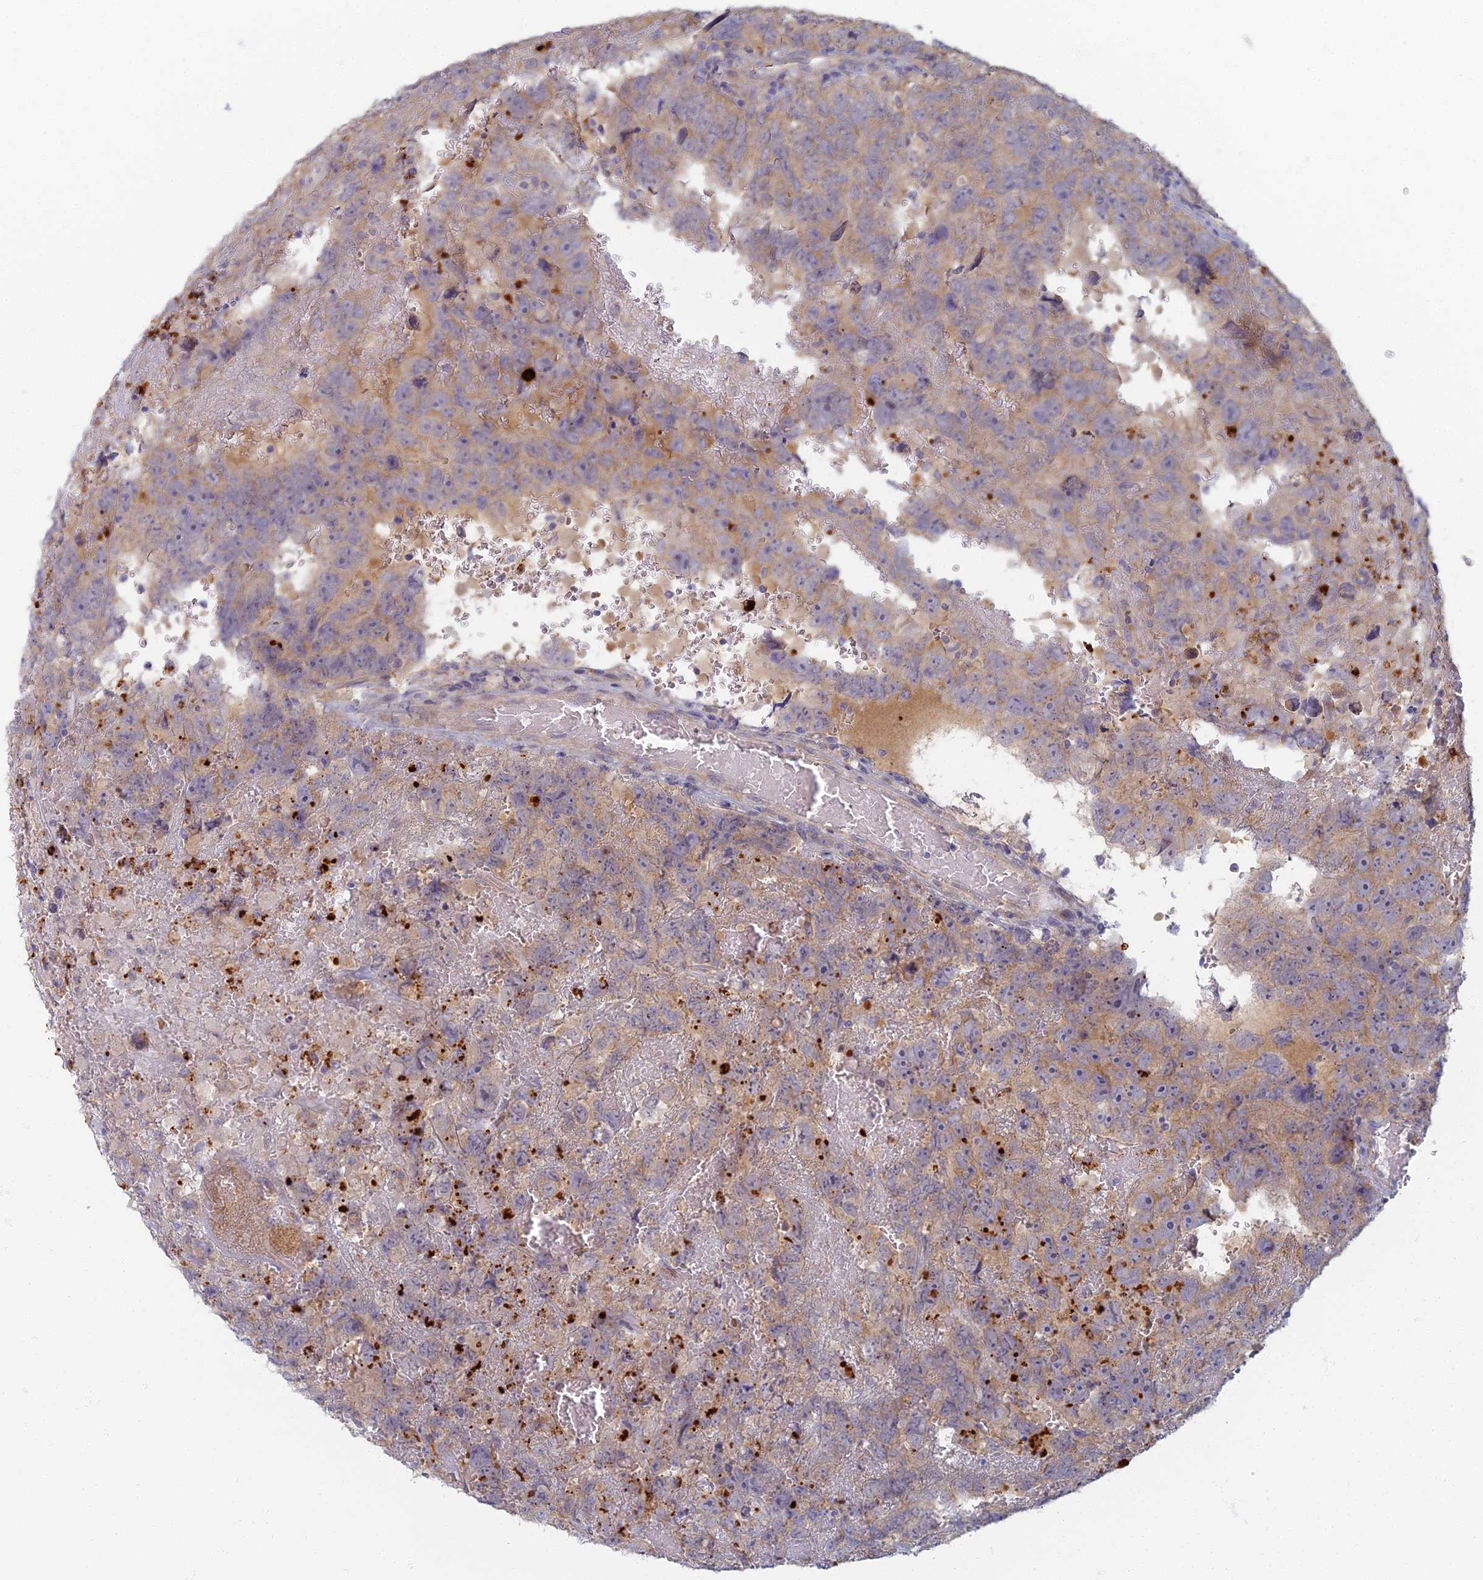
{"staining": {"intensity": "weak", "quantity": "25%-75%", "location": "cytoplasmic/membranous"}, "tissue": "testis cancer", "cell_type": "Tumor cells", "image_type": "cancer", "snomed": [{"axis": "morphology", "description": "Carcinoma, Embryonal, NOS"}, {"axis": "topography", "description": "Testis"}], "caption": "High-magnification brightfield microscopy of testis cancer (embryonal carcinoma) stained with DAB (3,3'-diaminobenzidine) (brown) and counterstained with hematoxylin (blue). tumor cells exhibit weak cytoplasmic/membranous expression is seen in about25%-75% of cells.", "gene": "PROX2", "patient": {"sex": "male", "age": 45}}